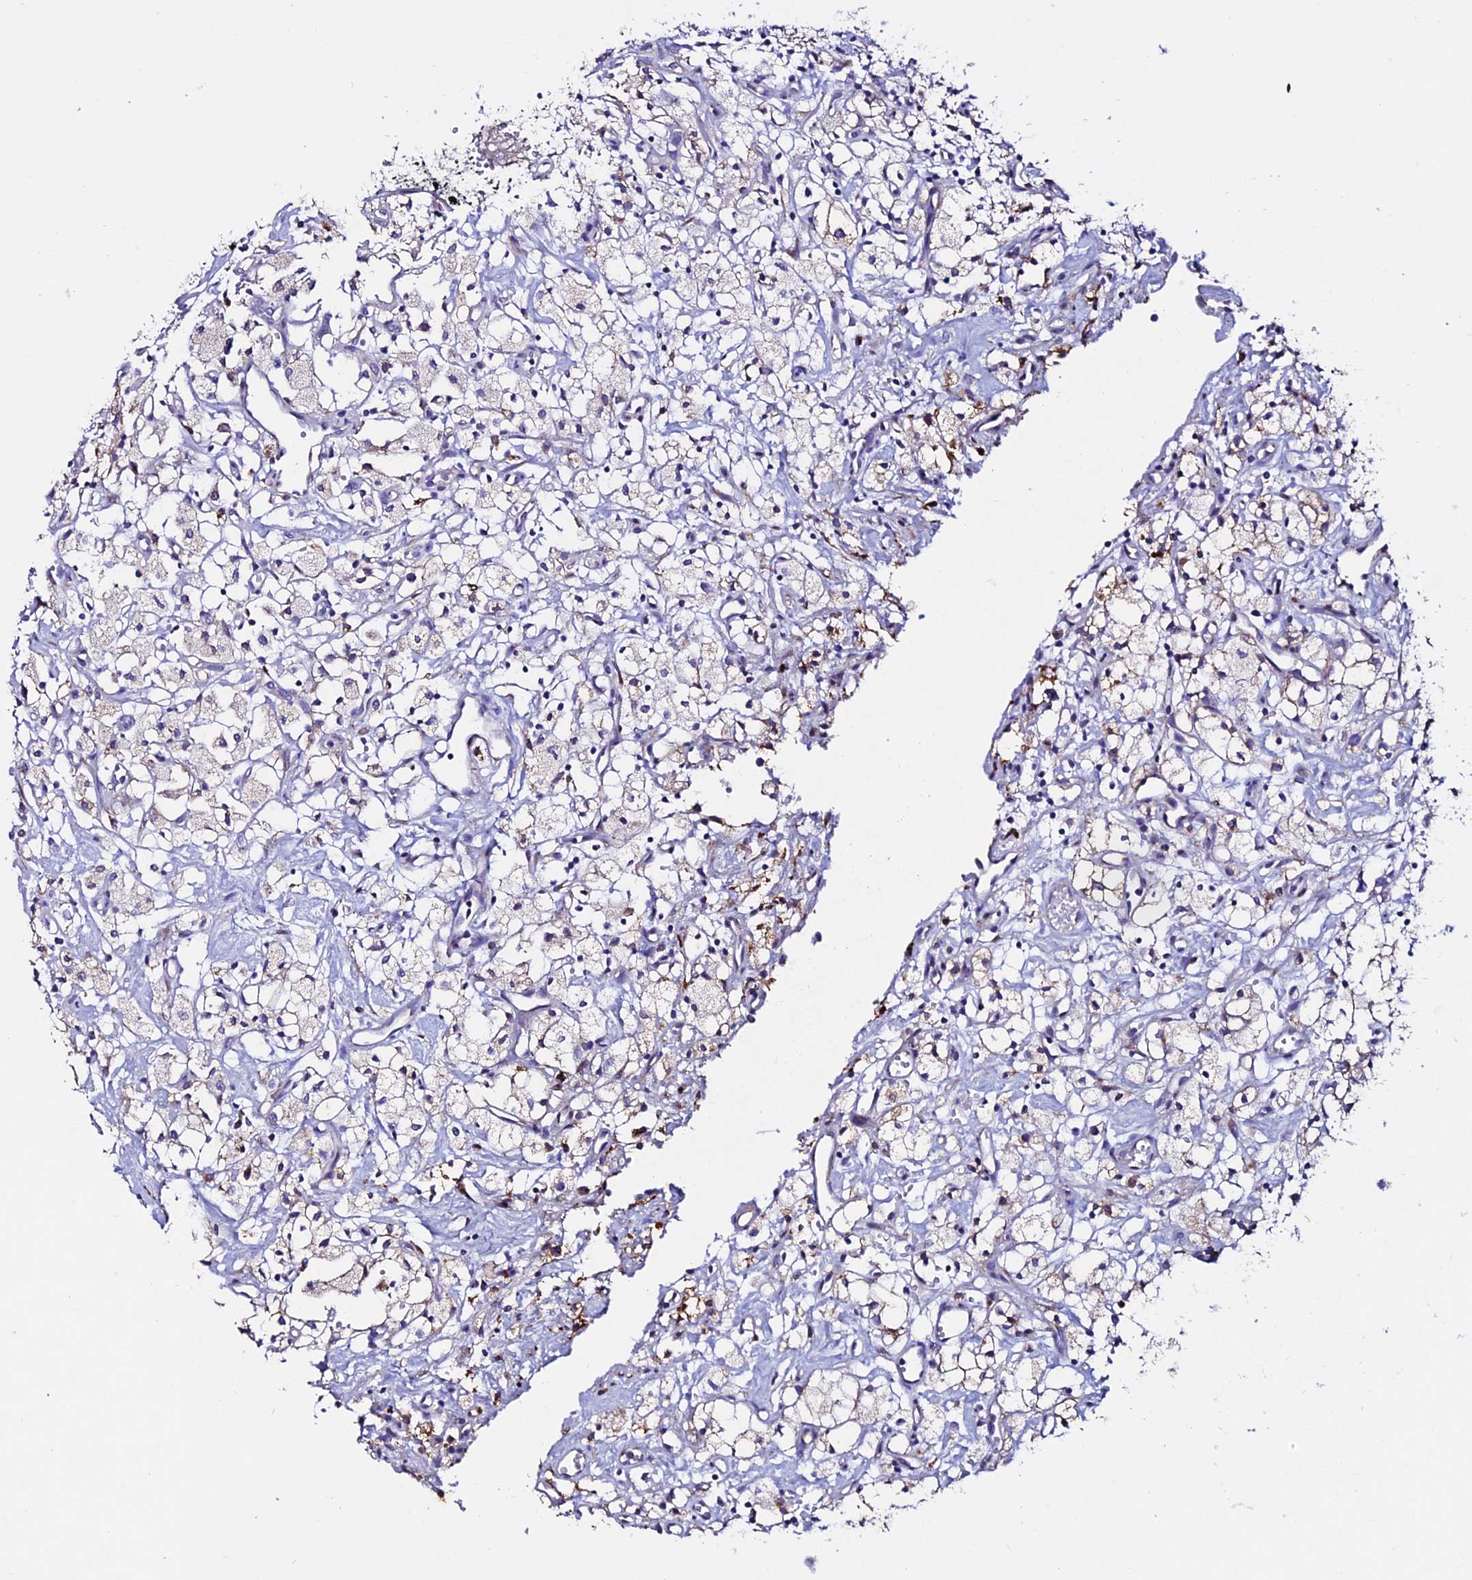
{"staining": {"intensity": "moderate", "quantity": "<25%", "location": "cytoplasmic/membranous"}, "tissue": "renal cancer", "cell_type": "Tumor cells", "image_type": "cancer", "snomed": [{"axis": "morphology", "description": "Adenocarcinoma, NOS"}, {"axis": "topography", "description": "Kidney"}], "caption": "Human adenocarcinoma (renal) stained with a brown dye displays moderate cytoplasmic/membranous positive positivity in approximately <25% of tumor cells.", "gene": "OR51Q1", "patient": {"sex": "male", "age": 59}}